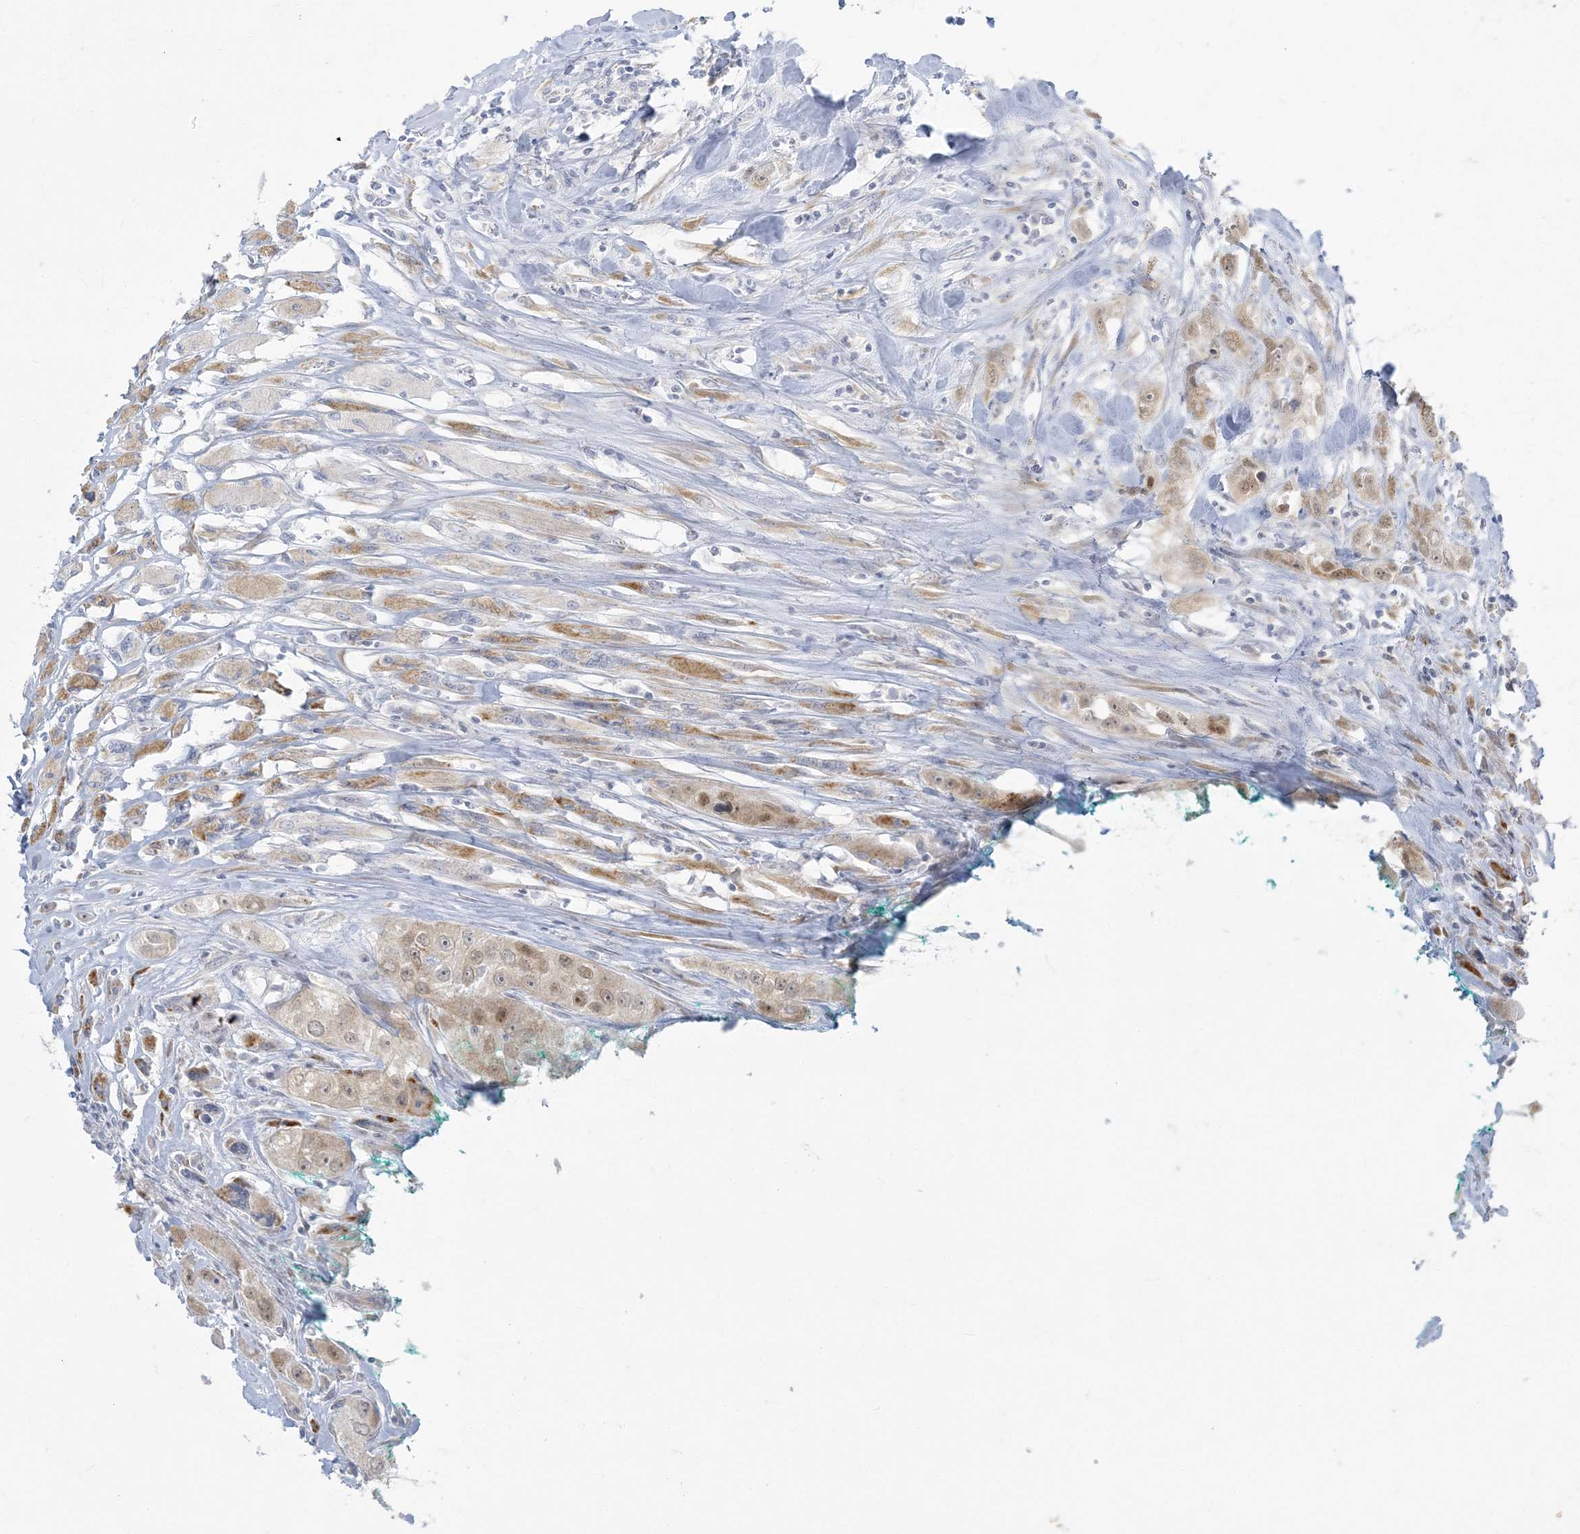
{"staining": {"intensity": "weak", "quantity": "25%-75%", "location": "cytoplasmic/membranous"}, "tissue": "head and neck cancer", "cell_type": "Tumor cells", "image_type": "cancer", "snomed": [{"axis": "morphology", "description": "Normal tissue, NOS"}, {"axis": "morphology", "description": "Squamous cell carcinoma, NOS"}, {"axis": "topography", "description": "Skeletal muscle"}, {"axis": "topography", "description": "Head-Neck"}], "caption": "Protein staining exhibits weak cytoplasmic/membranous staining in approximately 25%-75% of tumor cells in head and neck cancer.", "gene": "ZC3H6", "patient": {"sex": "male", "age": 51}}